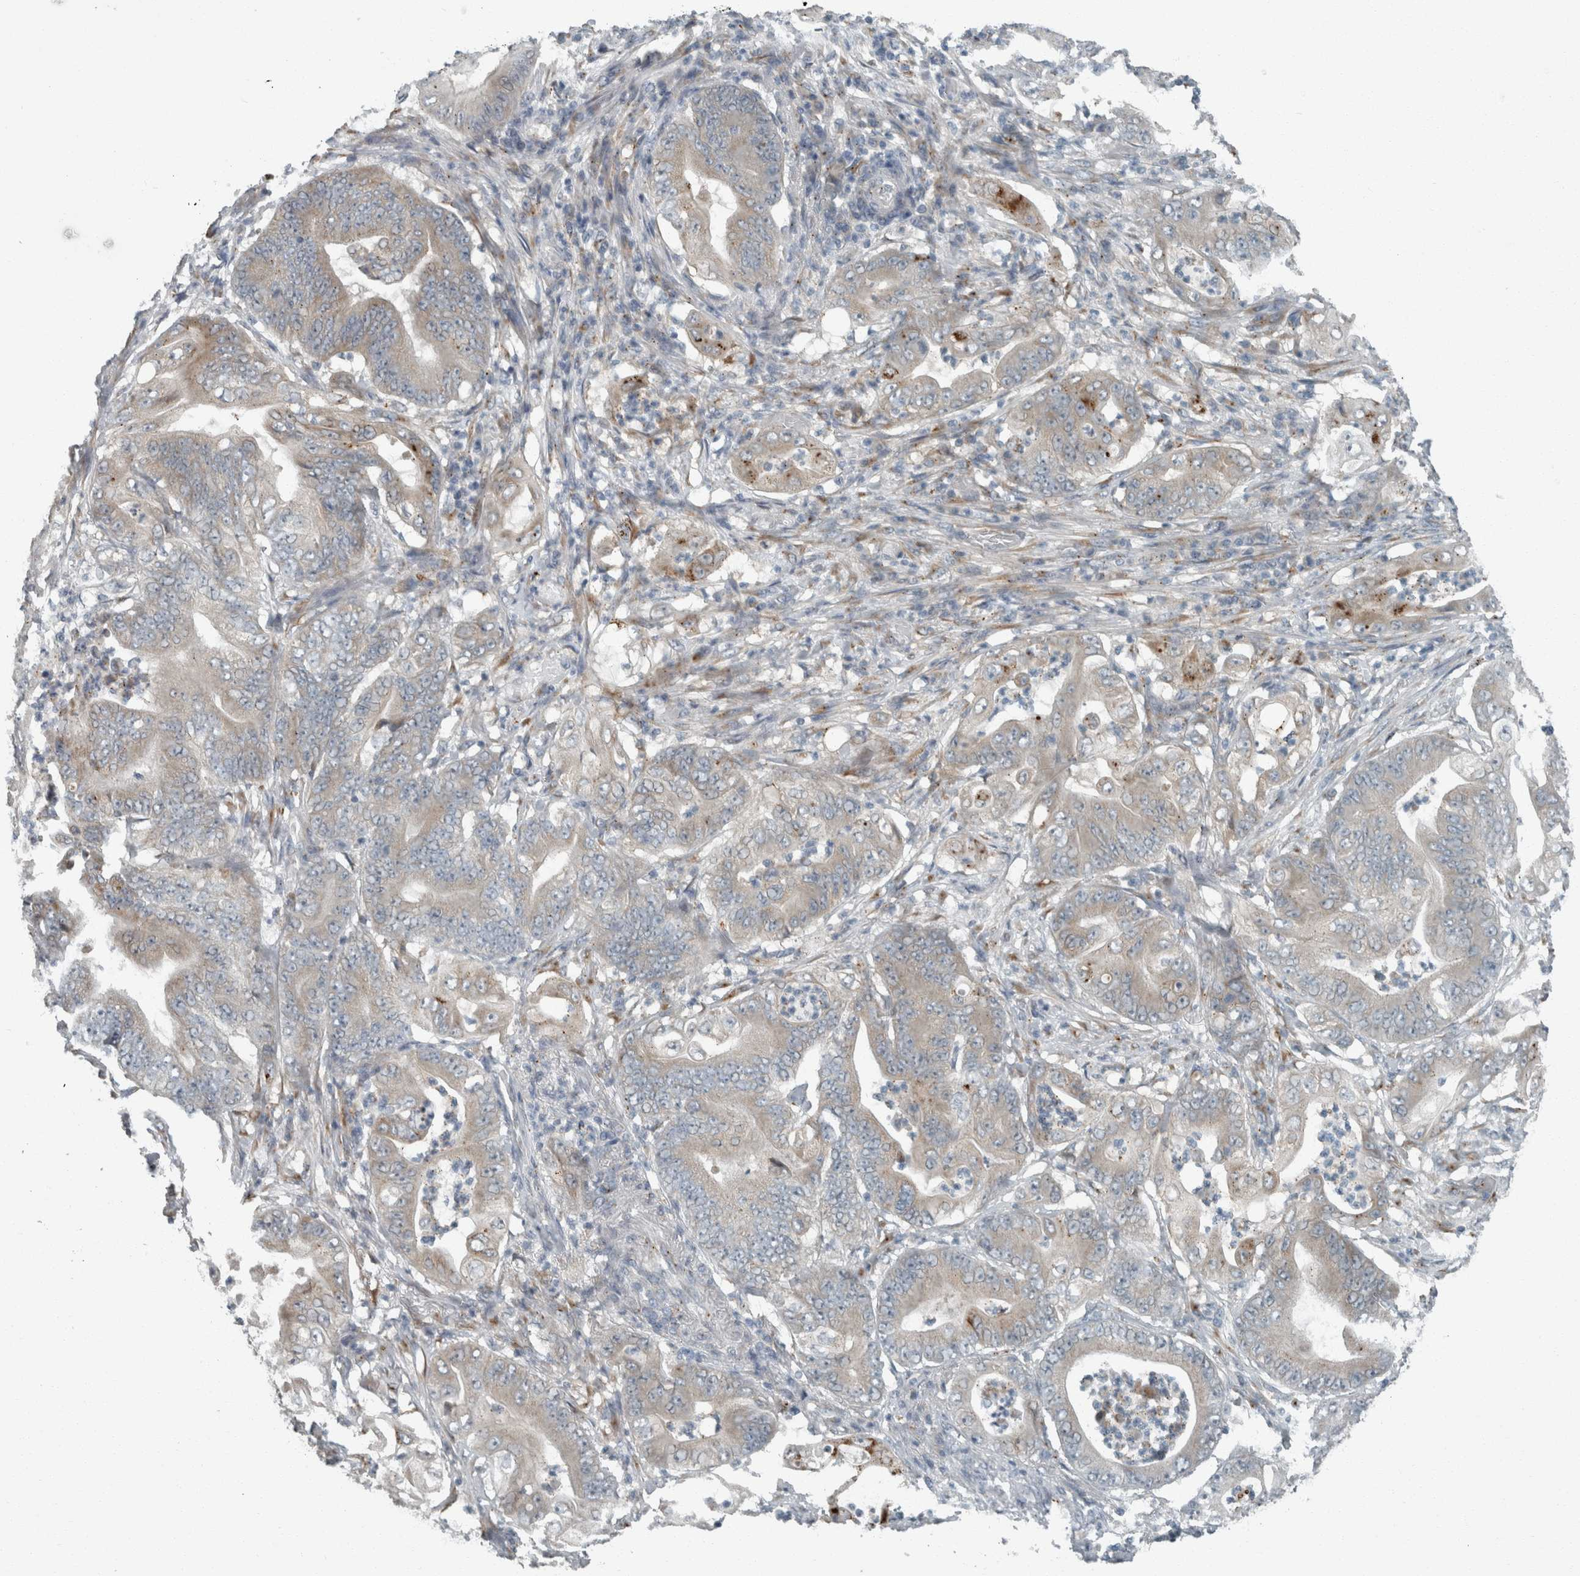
{"staining": {"intensity": "weak", "quantity": "<25%", "location": "cytoplasmic/membranous"}, "tissue": "stomach cancer", "cell_type": "Tumor cells", "image_type": "cancer", "snomed": [{"axis": "morphology", "description": "Adenocarcinoma, NOS"}, {"axis": "topography", "description": "Stomach"}], "caption": "DAB (3,3'-diaminobenzidine) immunohistochemical staining of human stomach cancer (adenocarcinoma) shows no significant positivity in tumor cells. The staining is performed using DAB (3,3'-diaminobenzidine) brown chromogen with nuclei counter-stained in using hematoxylin.", "gene": "KIF1C", "patient": {"sex": "female", "age": 73}}